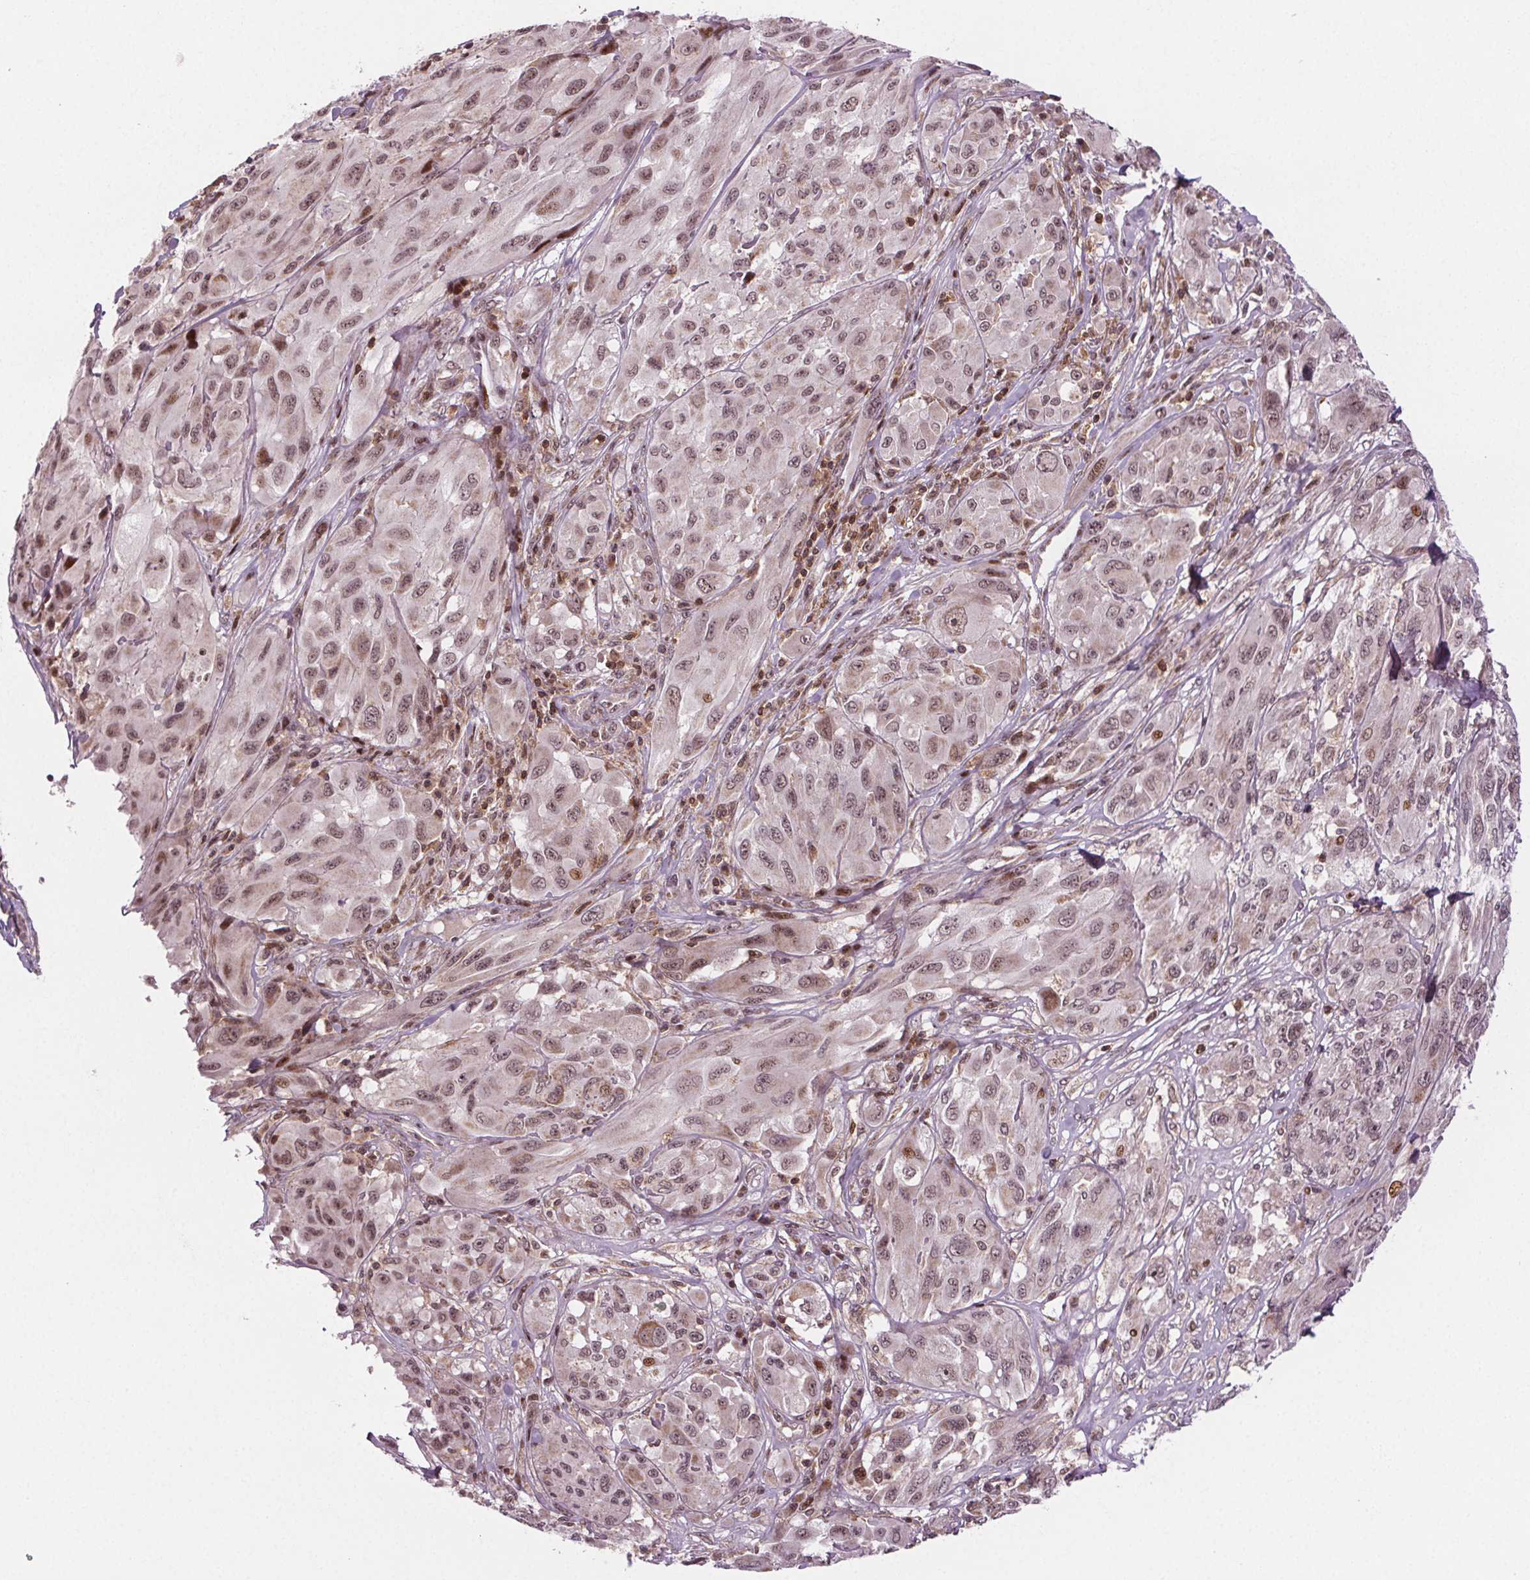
{"staining": {"intensity": "moderate", "quantity": "25%-75%", "location": "nuclear"}, "tissue": "melanoma", "cell_type": "Tumor cells", "image_type": "cancer", "snomed": [{"axis": "morphology", "description": "Malignant melanoma, NOS"}, {"axis": "topography", "description": "Skin"}], "caption": "Melanoma was stained to show a protein in brown. There is medium levels of moderate nuclear staining in about 25%-75% of tumor cells.", "gene": "SNRNP35", "patient": {"sex": "female", "age": 91}}